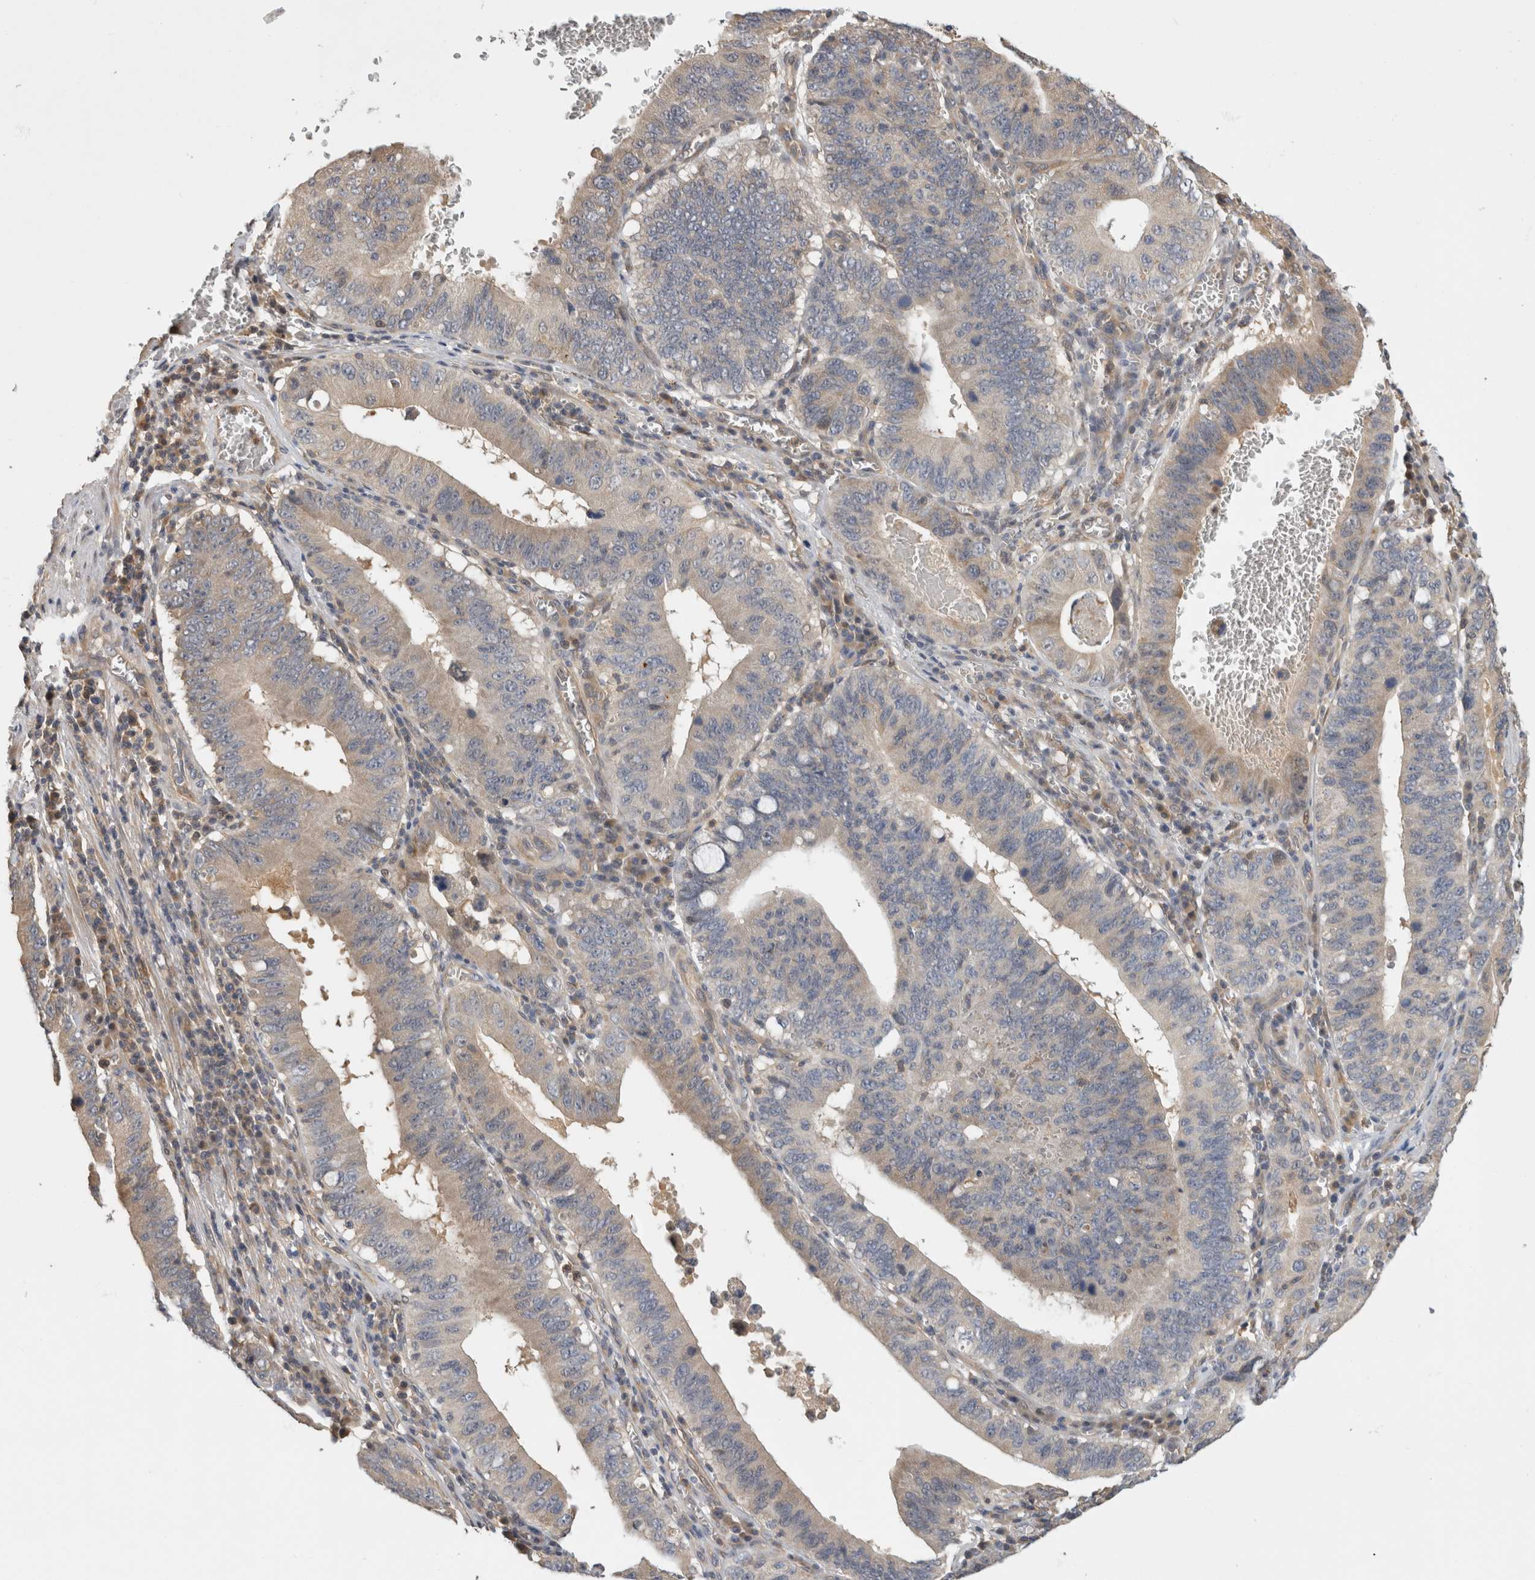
{"staining": {"intensity": "negative", "quantity": "none", "location": "none"}, "tissue": "stomach cancer", "cell_type": "Tumor cells", "image_type": "cancer", "snomed": [{"axis": "morphology", "description": "Adenocarcinoma, NOS"}, {"axis": "topography", "description": "Stomach"}, {"axis": "topography", "description": "Gastric cardia"}], "caption": "Tumor cells show no significant positivity in stomach adenocarcinoma. (Brightfield microscopy of DAB (3,3'-diaminobenzidine) immunohistochemistry at high magnification).", "gene": "PGM1", "patient": {"sex": "male", "age": 59}}